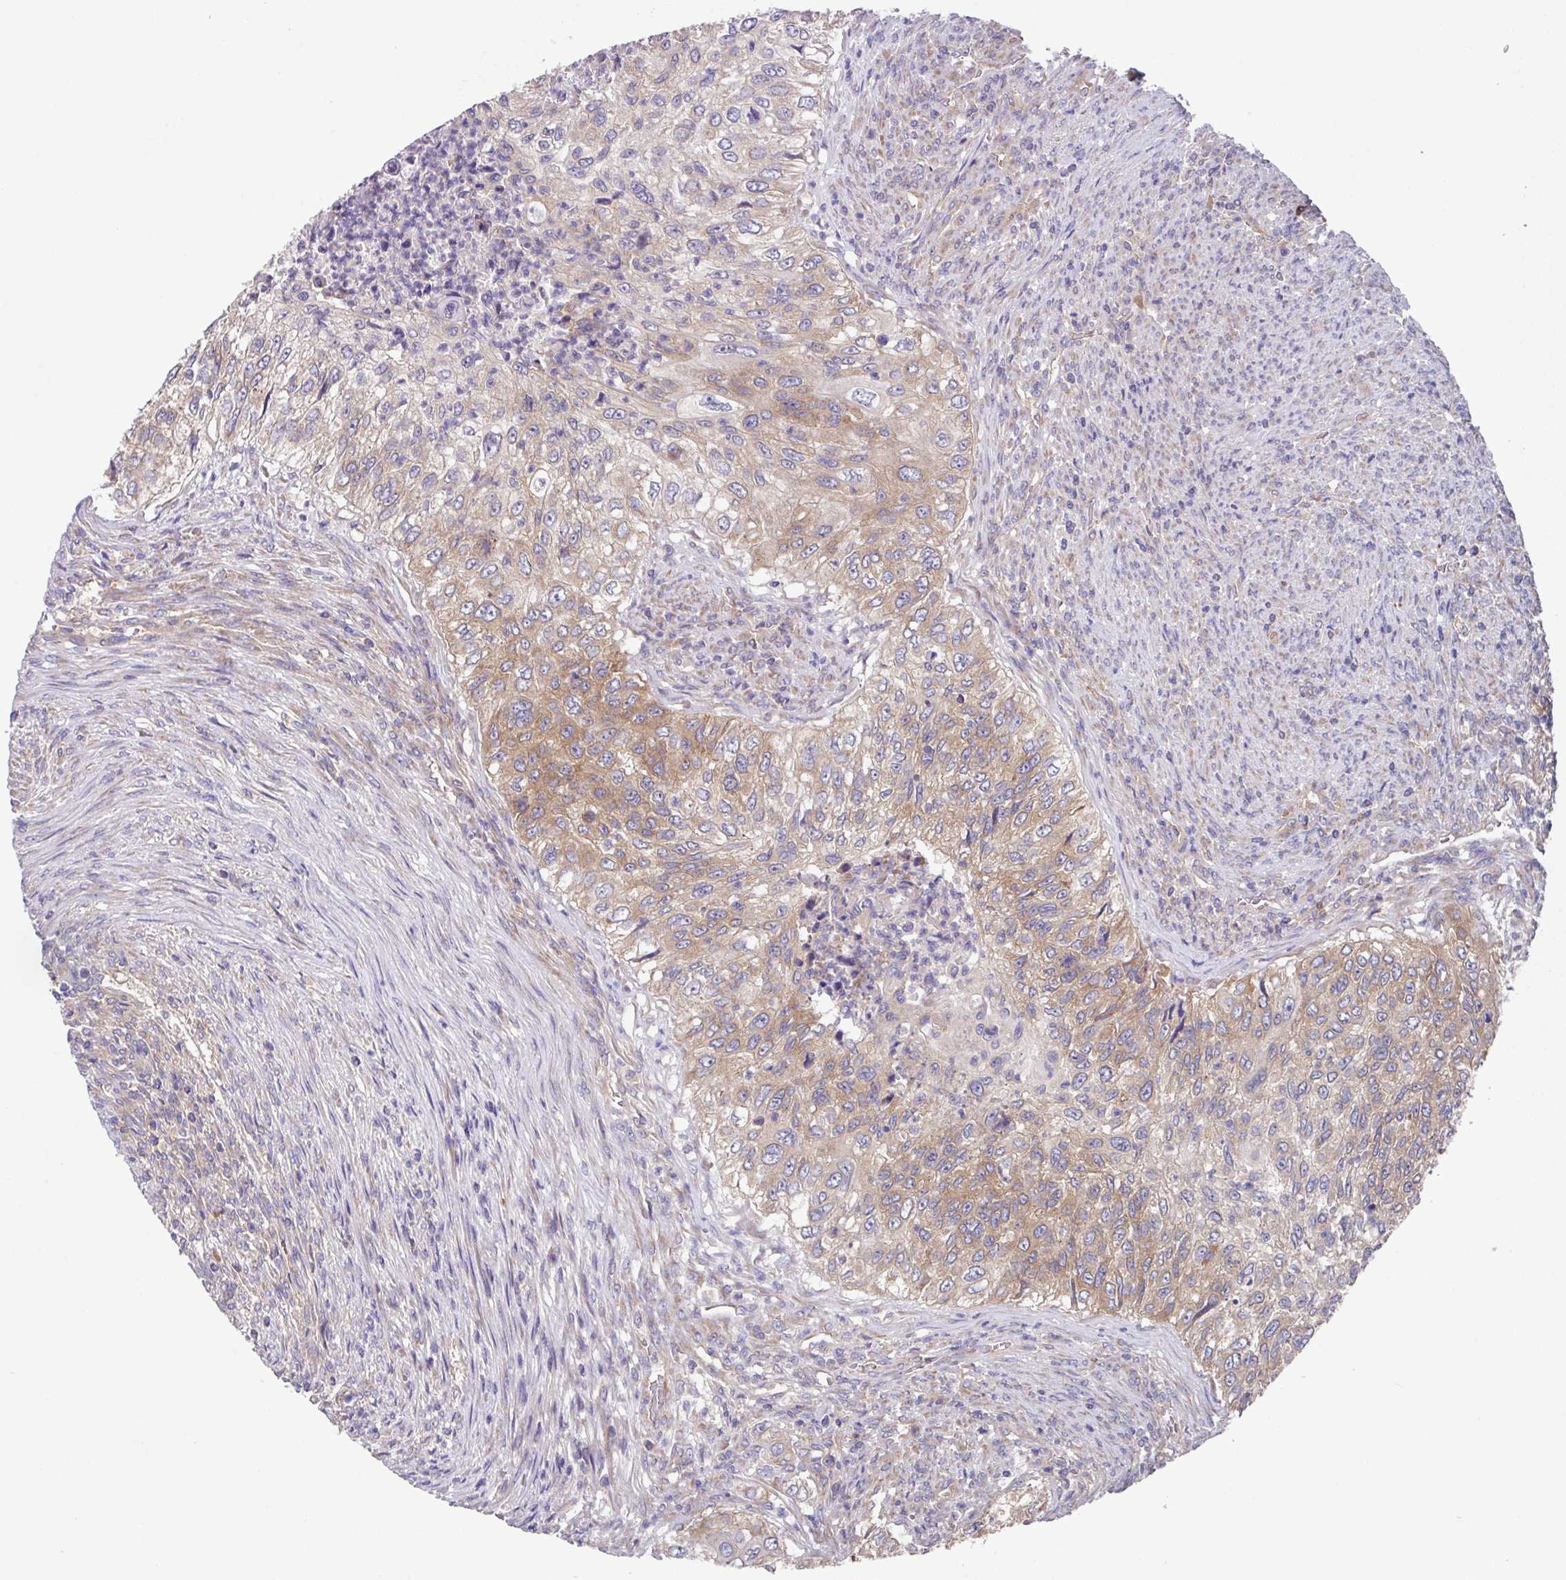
{"staining": {"intensity": "moderate", "quantity": "25%-75%", "location": "cytoplasmic/membranous"}, "tissue": "urothelial cancer", "cell_type": "Tumor cells", "image_type": "cancer", "snomed": [{"axis": "morphology", "description": "Urothelial carcinoma, High grade"}, {"axis": "topography", "description": "Urinary bladder"}], "caption": "This is a micrograph of IHC staining of urothelial cancer, which shows moderate staining in the cytoplasmic/membranous of tumor cells.", "gene": "EIF4B", "patient": {"sex": "female", "age": 60}}